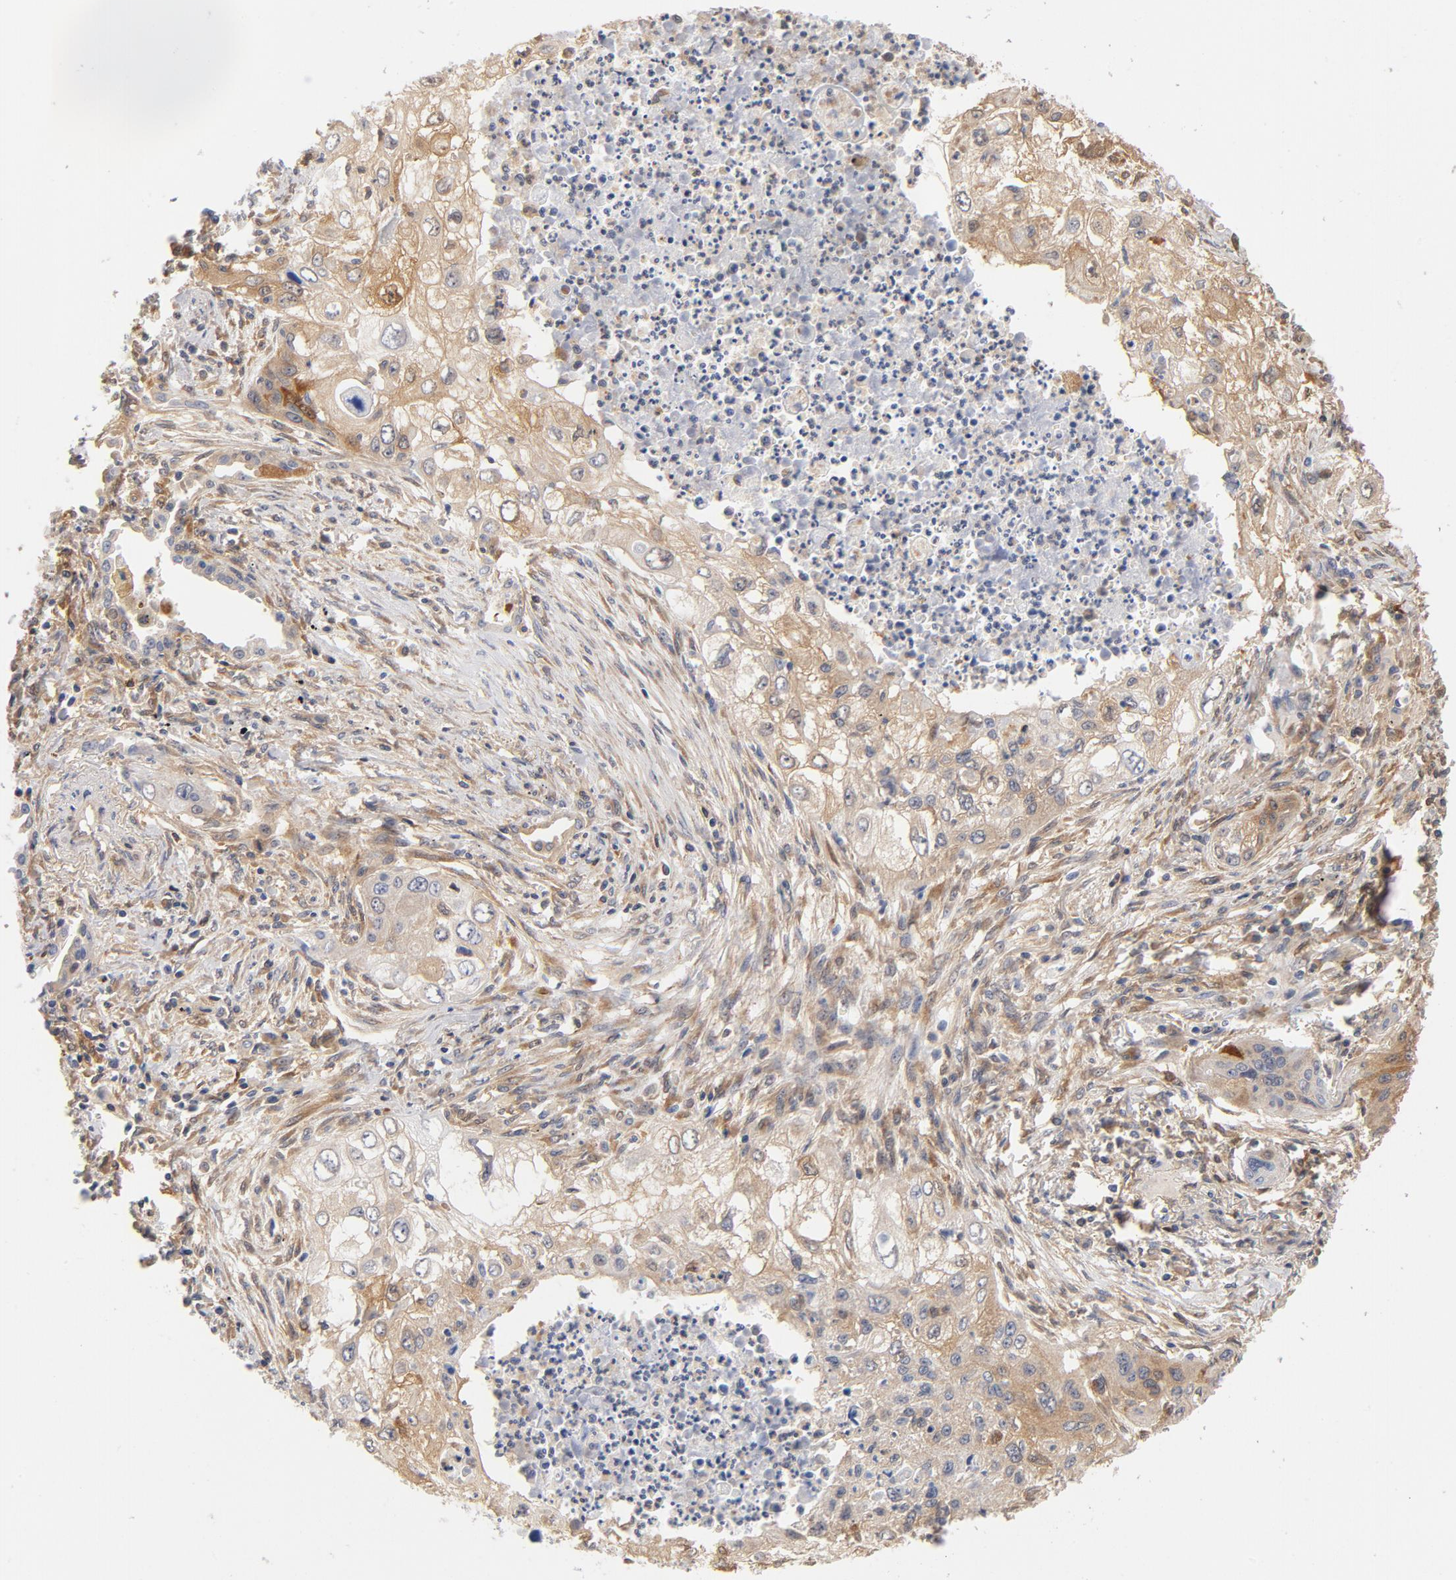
{"staining": {"intensity": "weak", "quantity": "<25%", "location": "cytoplasmic/membranous"}, "tissue": "lung cancer", "cell_type": "Tumor cells", "image_type": "cancer", "snomed": [{"axis": "morphology", "description": "Squamous cell carcinoma, NOS"}, {"axis": "topography", "description": "Lung"}], "caption": "Tumor cells are negative for brown protein staining in lung cancer.", "gene": "ASMTL", "patient": {"sex": "male", "age": 71}}